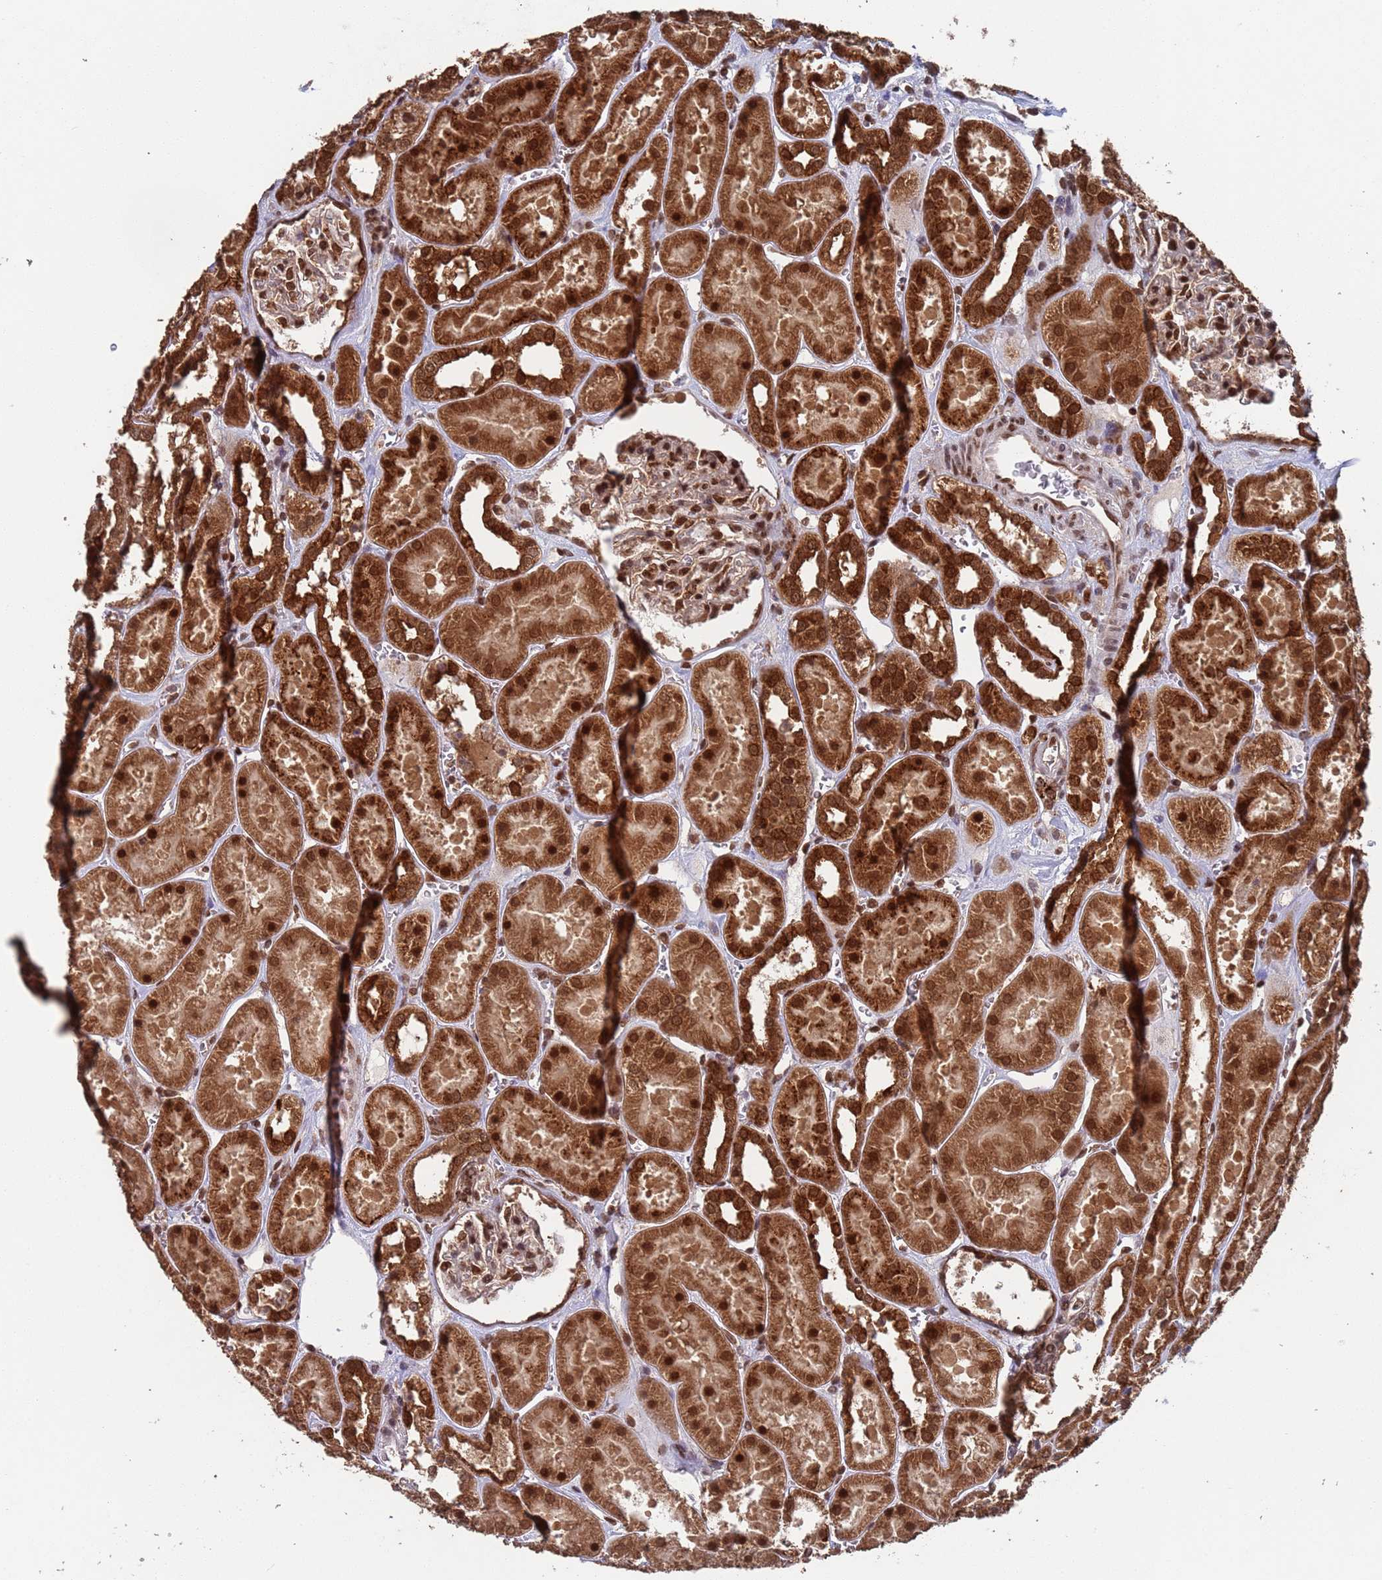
{"staining": {"intensity": "moderate", "quantity": ">75%", "location": "cytoplasmic/membranous,nuclear"}, "tissue": "kidney", "cell_type": "Cells in glomeruli", "image_type": "normal", "snomed": [{"axis": "morphology", "description": "Normal tissue, NOS"}, {"axis": "topography", "description": "Kidney"}], "caption": "An image of human kidney stained for a protein exhibits moderate cytoplasmic/membranous,nuclear brown staining in cells in glomeruli.", "gene": "FUBP3", "patient": {"sex": "female", "age": 41}}